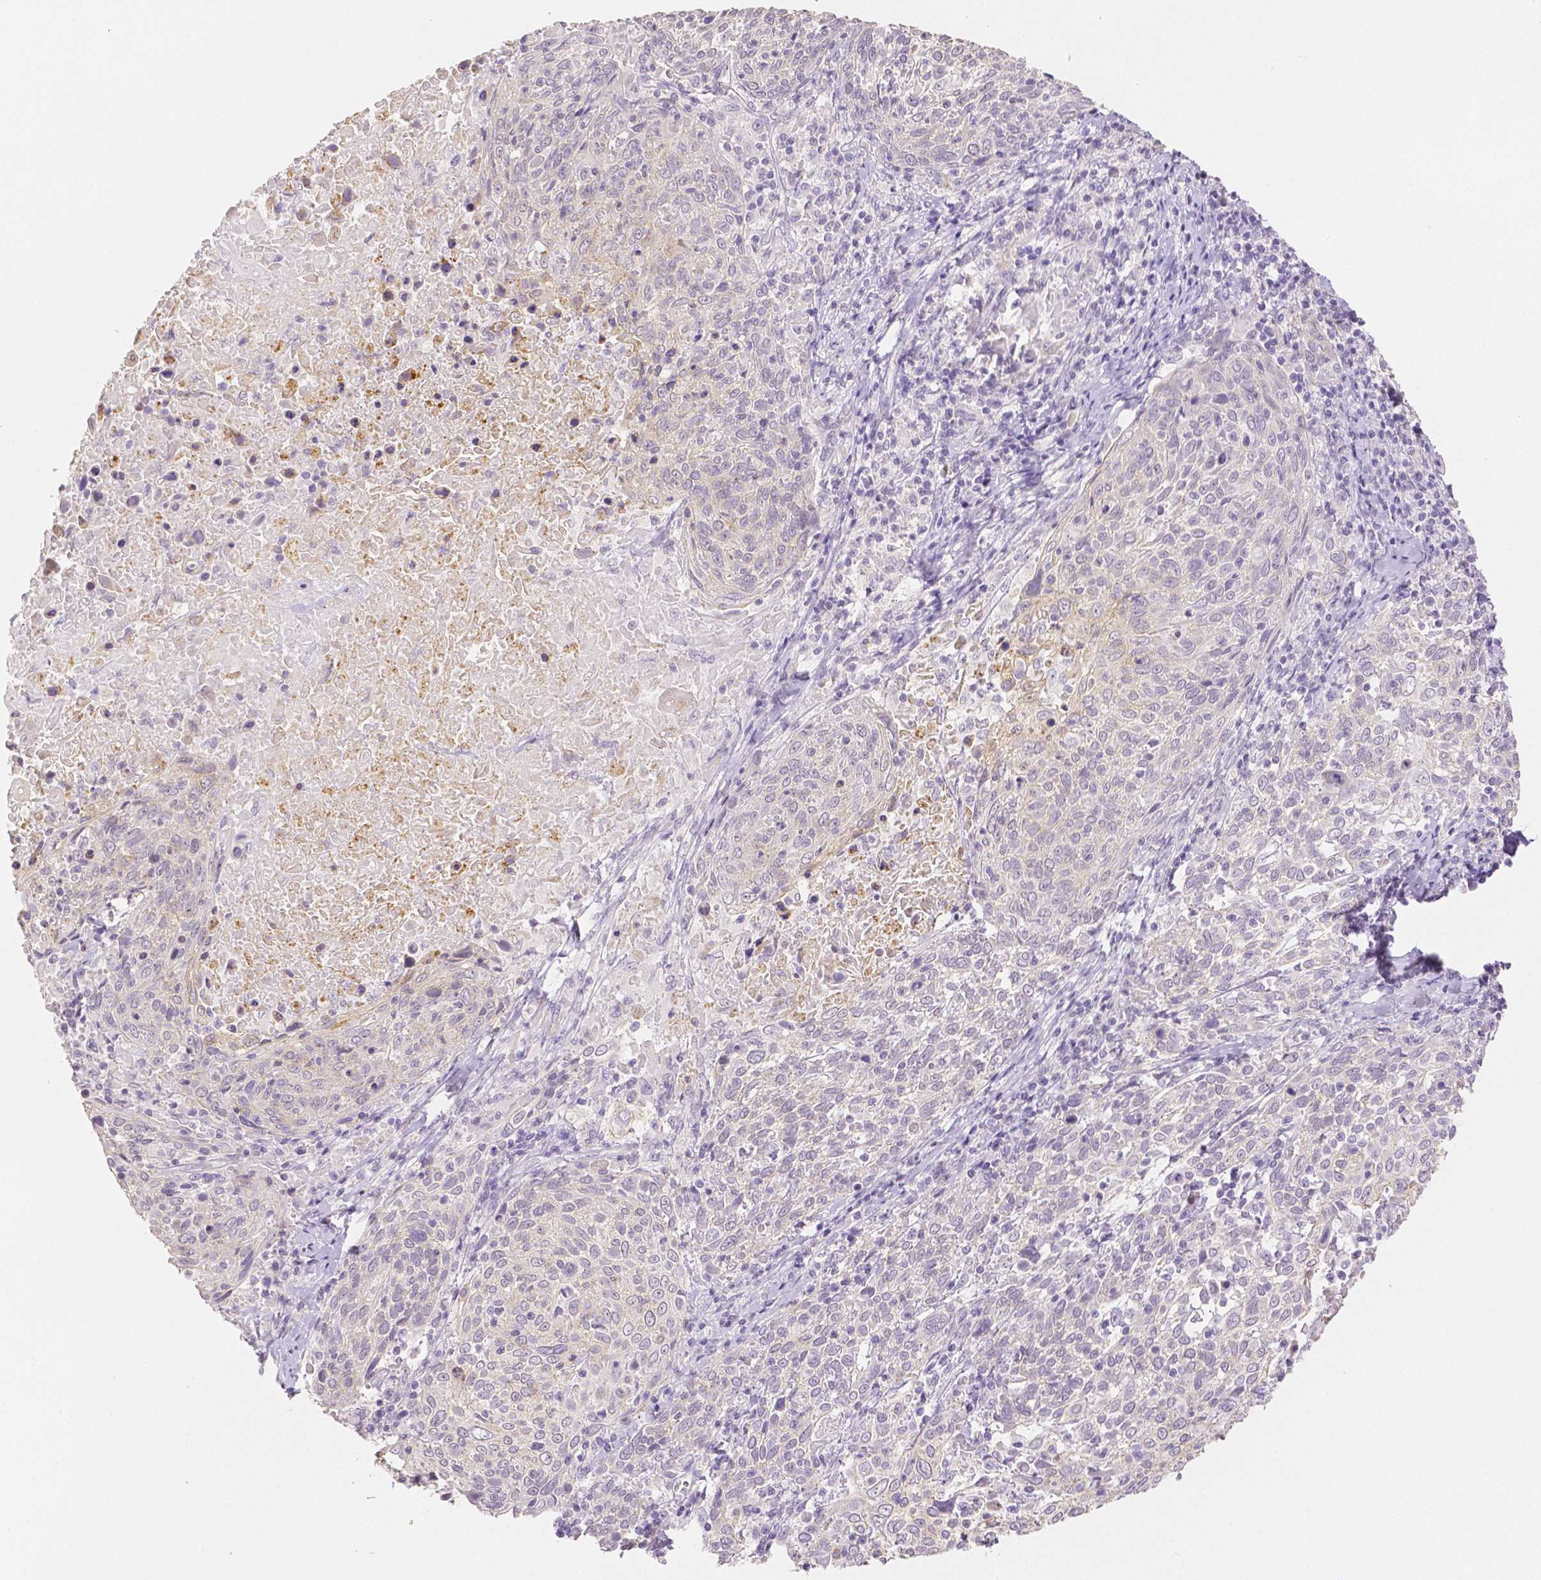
{"staining": {"intensity": "negative", "quantity": "none", "location": "none"}, "tissue": "cervical cancer", "cell_type": "Tumor cells", "image_type": "cancer", "snomed": [{"axis": "morphology", "description": "Squamous cell carcinoma, NOS"}, {"axis": "topography", "description": "Cervix"}], "caption": "The photomicrograph demonstrates no significant expression in tumor cells of cervical cancer (squamous cell carcinoma).", "gene": "OCLN", "patient": {"sex": "female", "age": 61}}